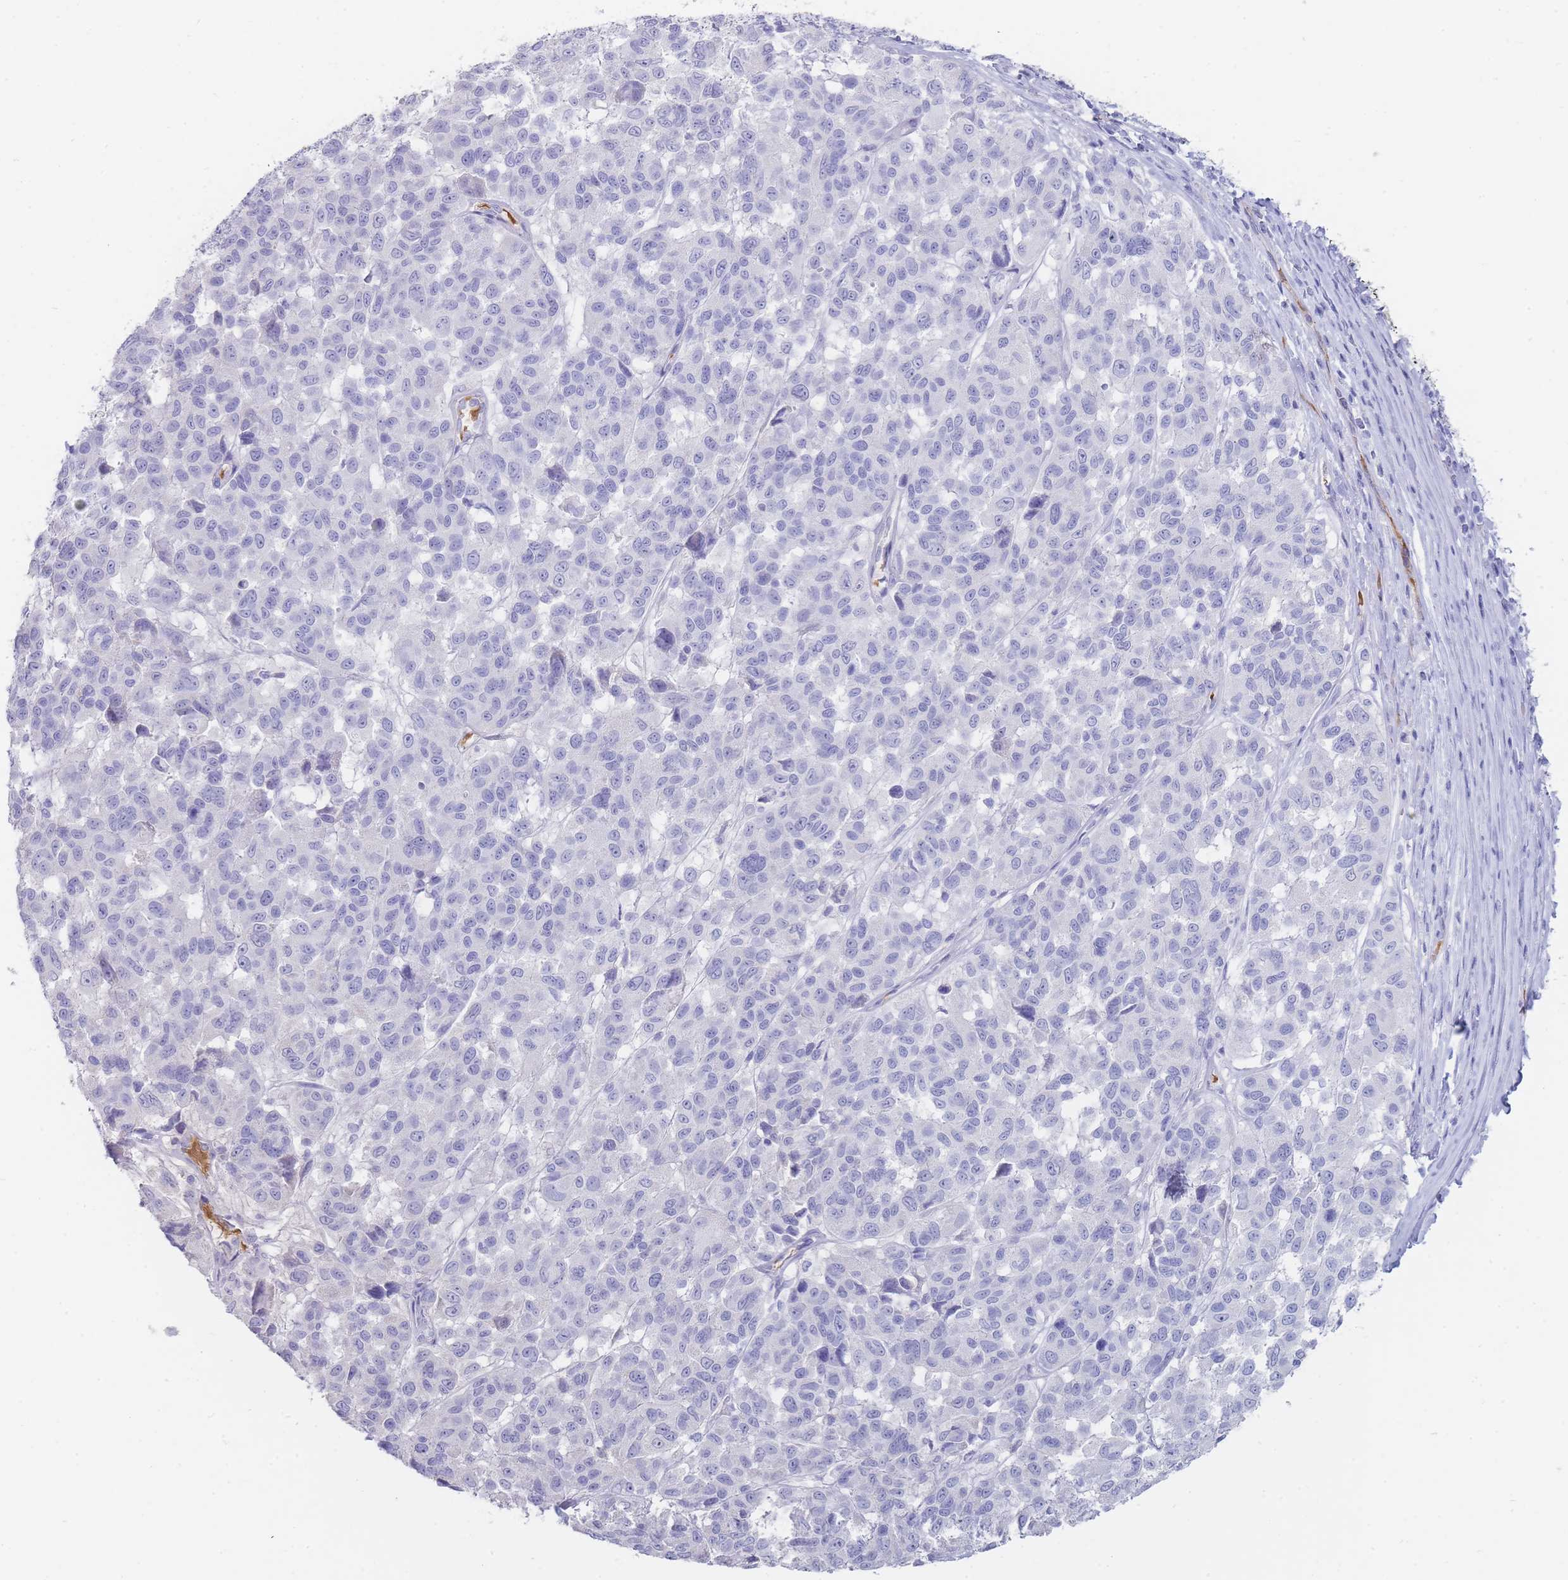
{"staining": {"intensity": "negative", "quantity": "none", "location": "none"}, "tissue": "melanoma", "cell_type": "Tumor cells", "image_type": "cancer", "snomed": [{"axis": "morphology", "description": "Malignant melanoma, NOS"}, {"axis": "topography", "description": "Skin"}], "caption": "DAB (3,3'-diaminobenzidine) immunohistochemical staining of human melanoma reveals no significant staining in tumor cells.", "gene": "HBG2", "patient": {"sex": "female", "age": 66}}